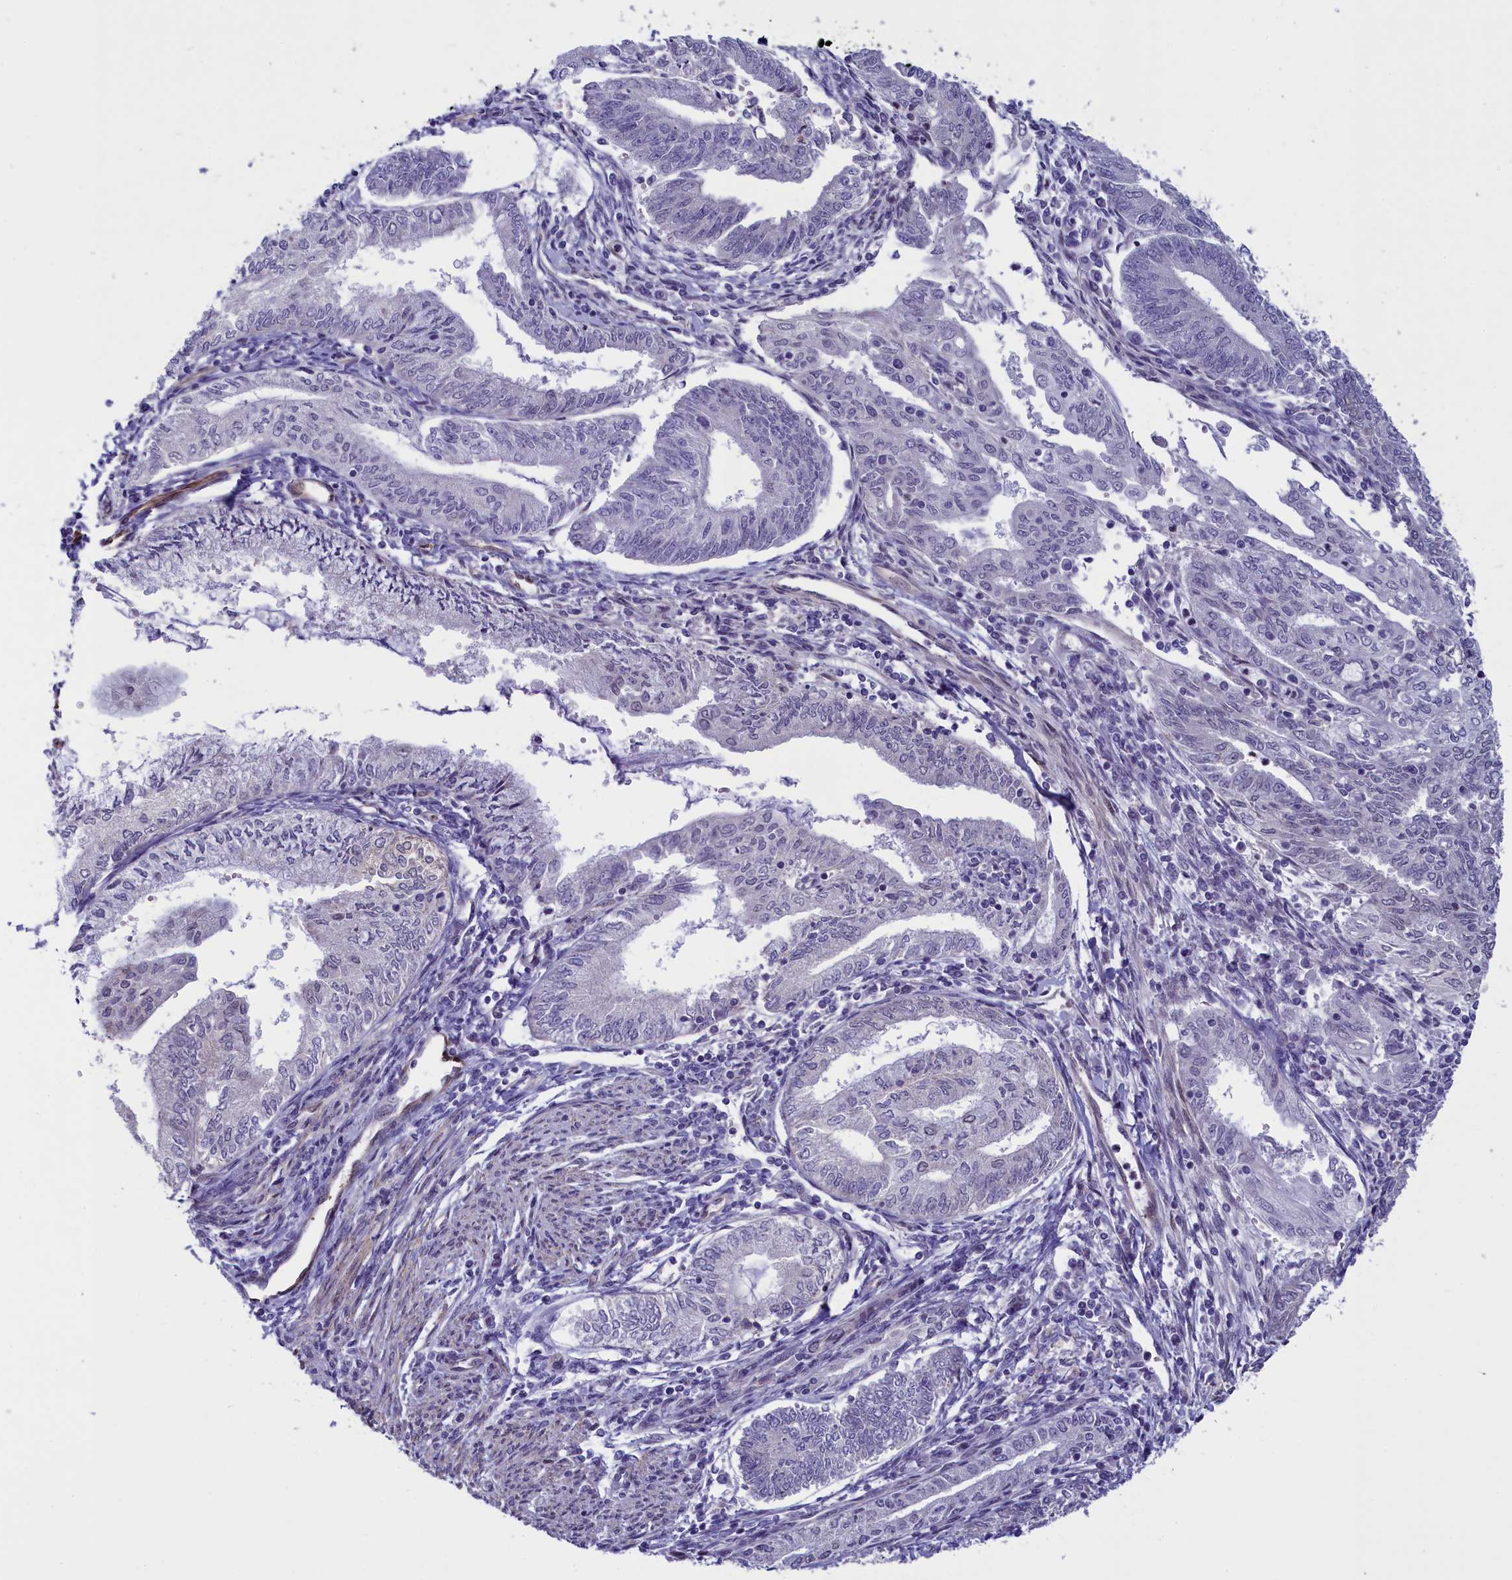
{"staining": {"intensity": "negative", "quantity": "none", "location": "none"}, "tissue": "endometrial cancer", "cell_type": "Tumor cells", "image_type": "cancer", "snomed": [{"axis": "morphology", "description": "Adenocarcinoma, NOS"}, {"axis": "topography", "description": "Endometrium"}], "caption": "An image of human endometrial cancer is negative for staining in tumor cells.", "gene": "IGSF6", "patient": {"sex": "female", "age": 66}}